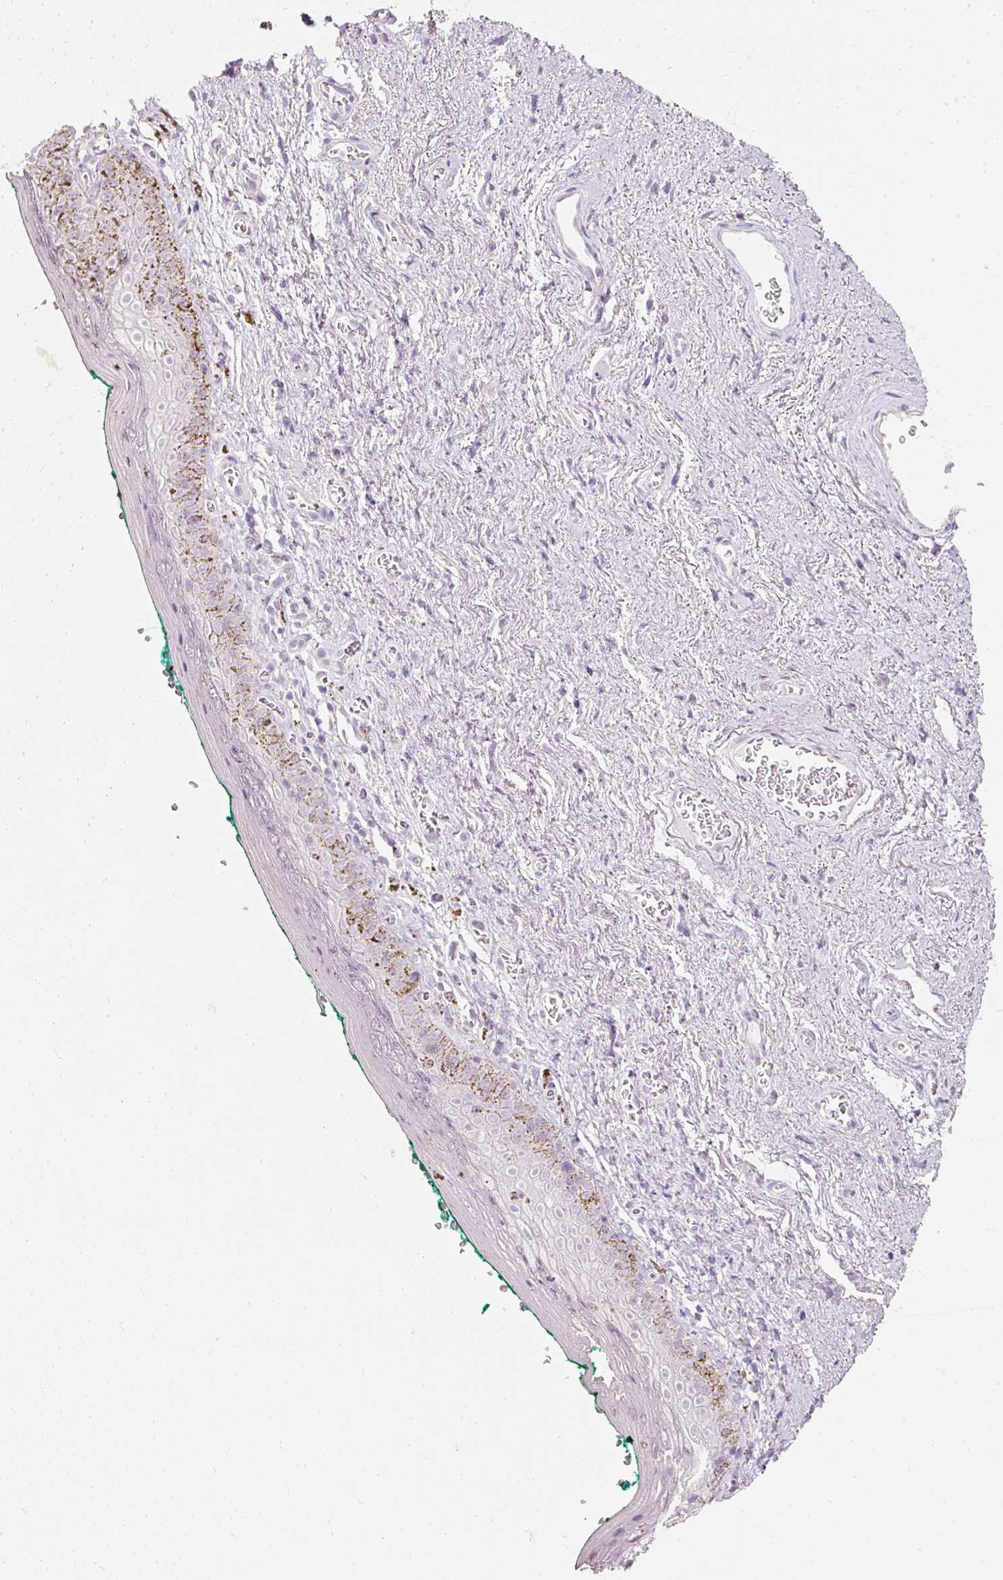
{"staining": {"intensity": "negative", "quantity": "none", "location": "none"}, "tissue": "vagina", "cell_type": "Squamous epithelial cells", "image_type": "normal", "snomed": [{"axis": "morphology", "description": "Normal tissue, NOS"}, {"axis": "topography", "description": "Vulva"}, {"axis": "topography", "description": "Vagina"}, {"axis": "topography", "description": "Peripheral nerve tissue"}], "caption": "IHC image of unremarkable human vagina stained for a protein (brown), which demonstrates no staining in squamous epithelial cells.", "gene": "ELAVL3", "patient": {"sex": "female", "age": 66}}